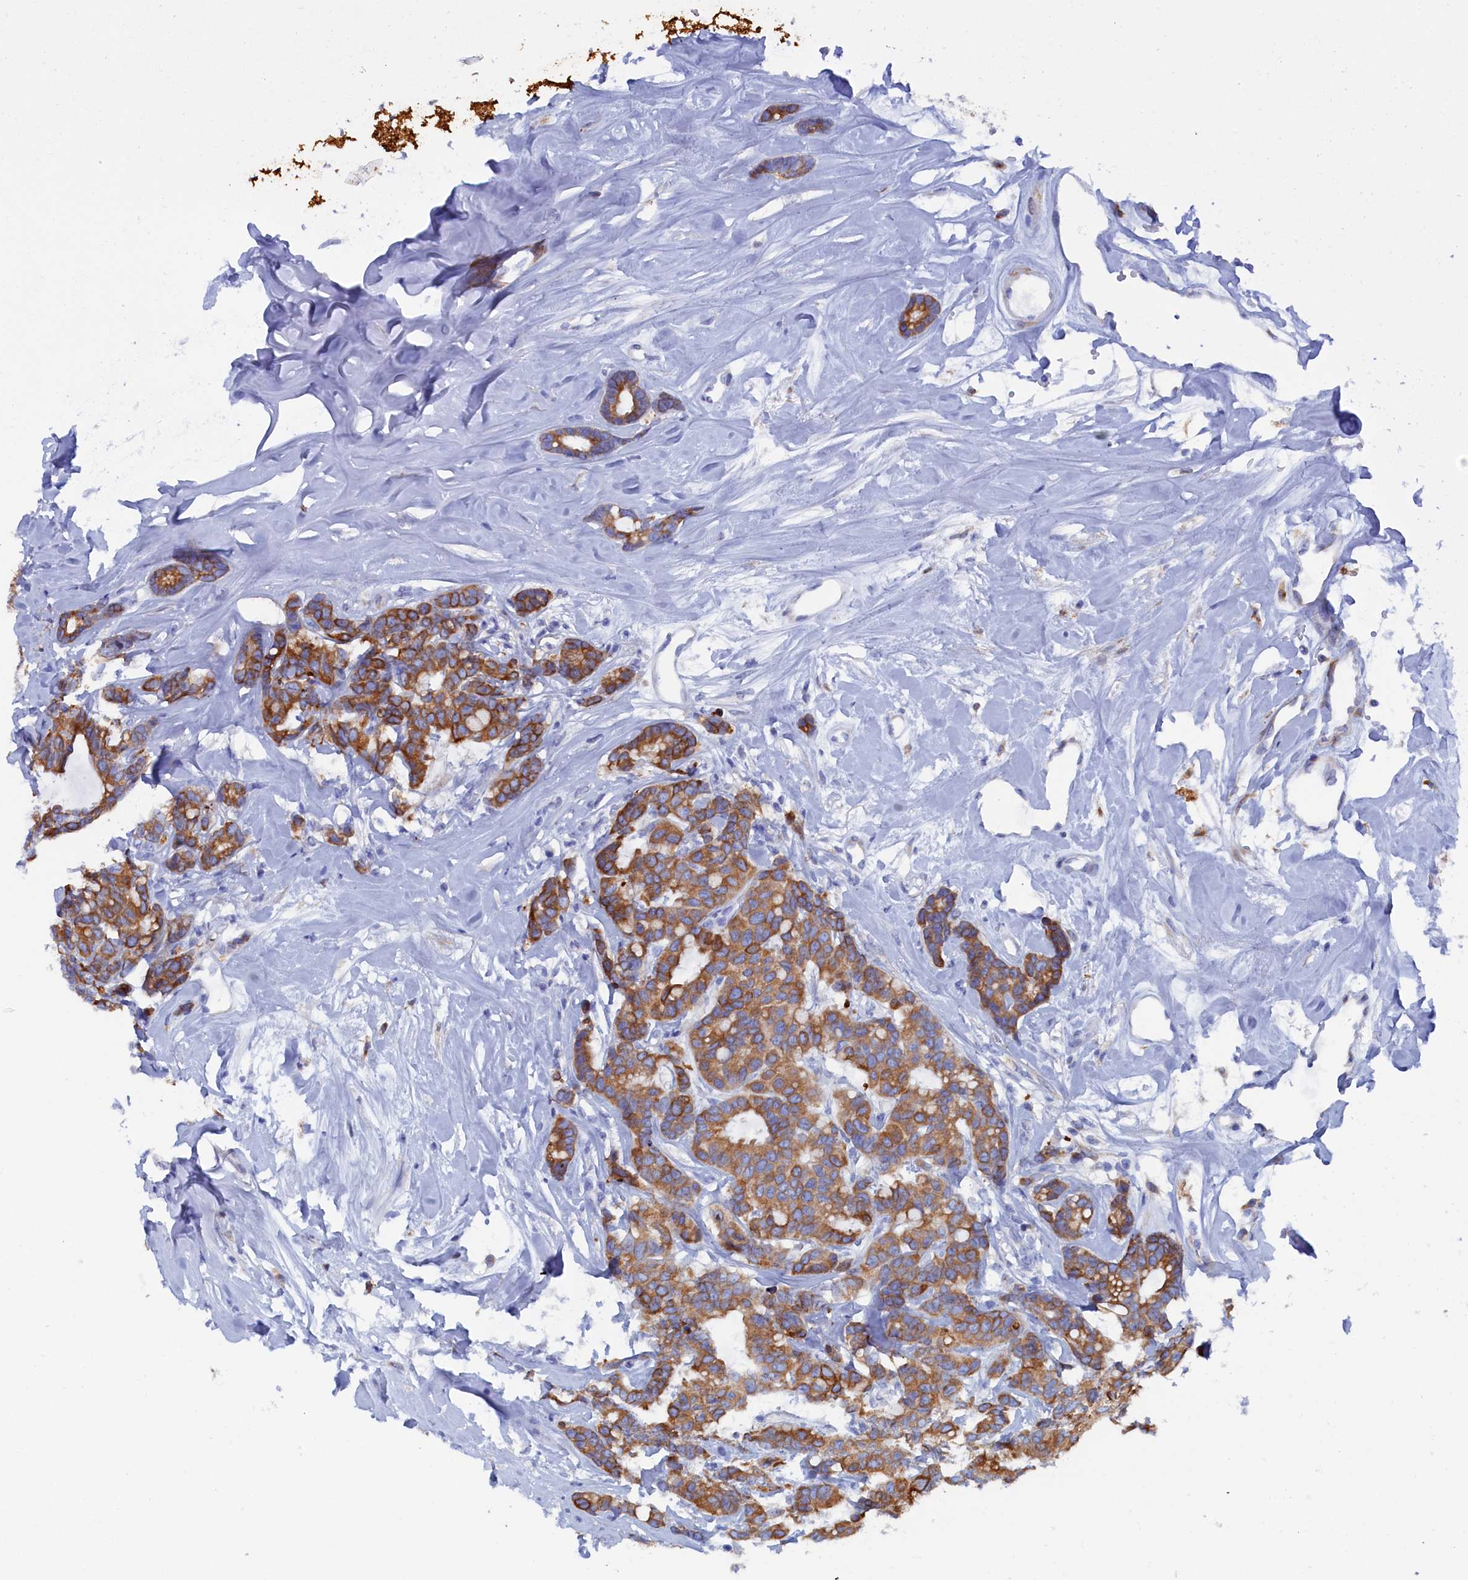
{"staining": {"intensity": "moderate", "quantity": ">75%", "location": "cytoplasmic/membranous"}, "tissue": "breast cancer", "cell_type": "Tumor cells", "image_type": "cancer", "snomed": [{"axis": "morphology", "description": "Duct carcinoma"}, {"axis": "topography", "description": "Breast"}], "caption": "This is a histology image of immunohistochemistry (IHC) staining of breast infiltrating ductal carcinoma, which shows moderate staining in the cytoplasmic/membranous of tumor cells.", "gene": "COG7", "patient": {"sex": "female", "age": 87}}